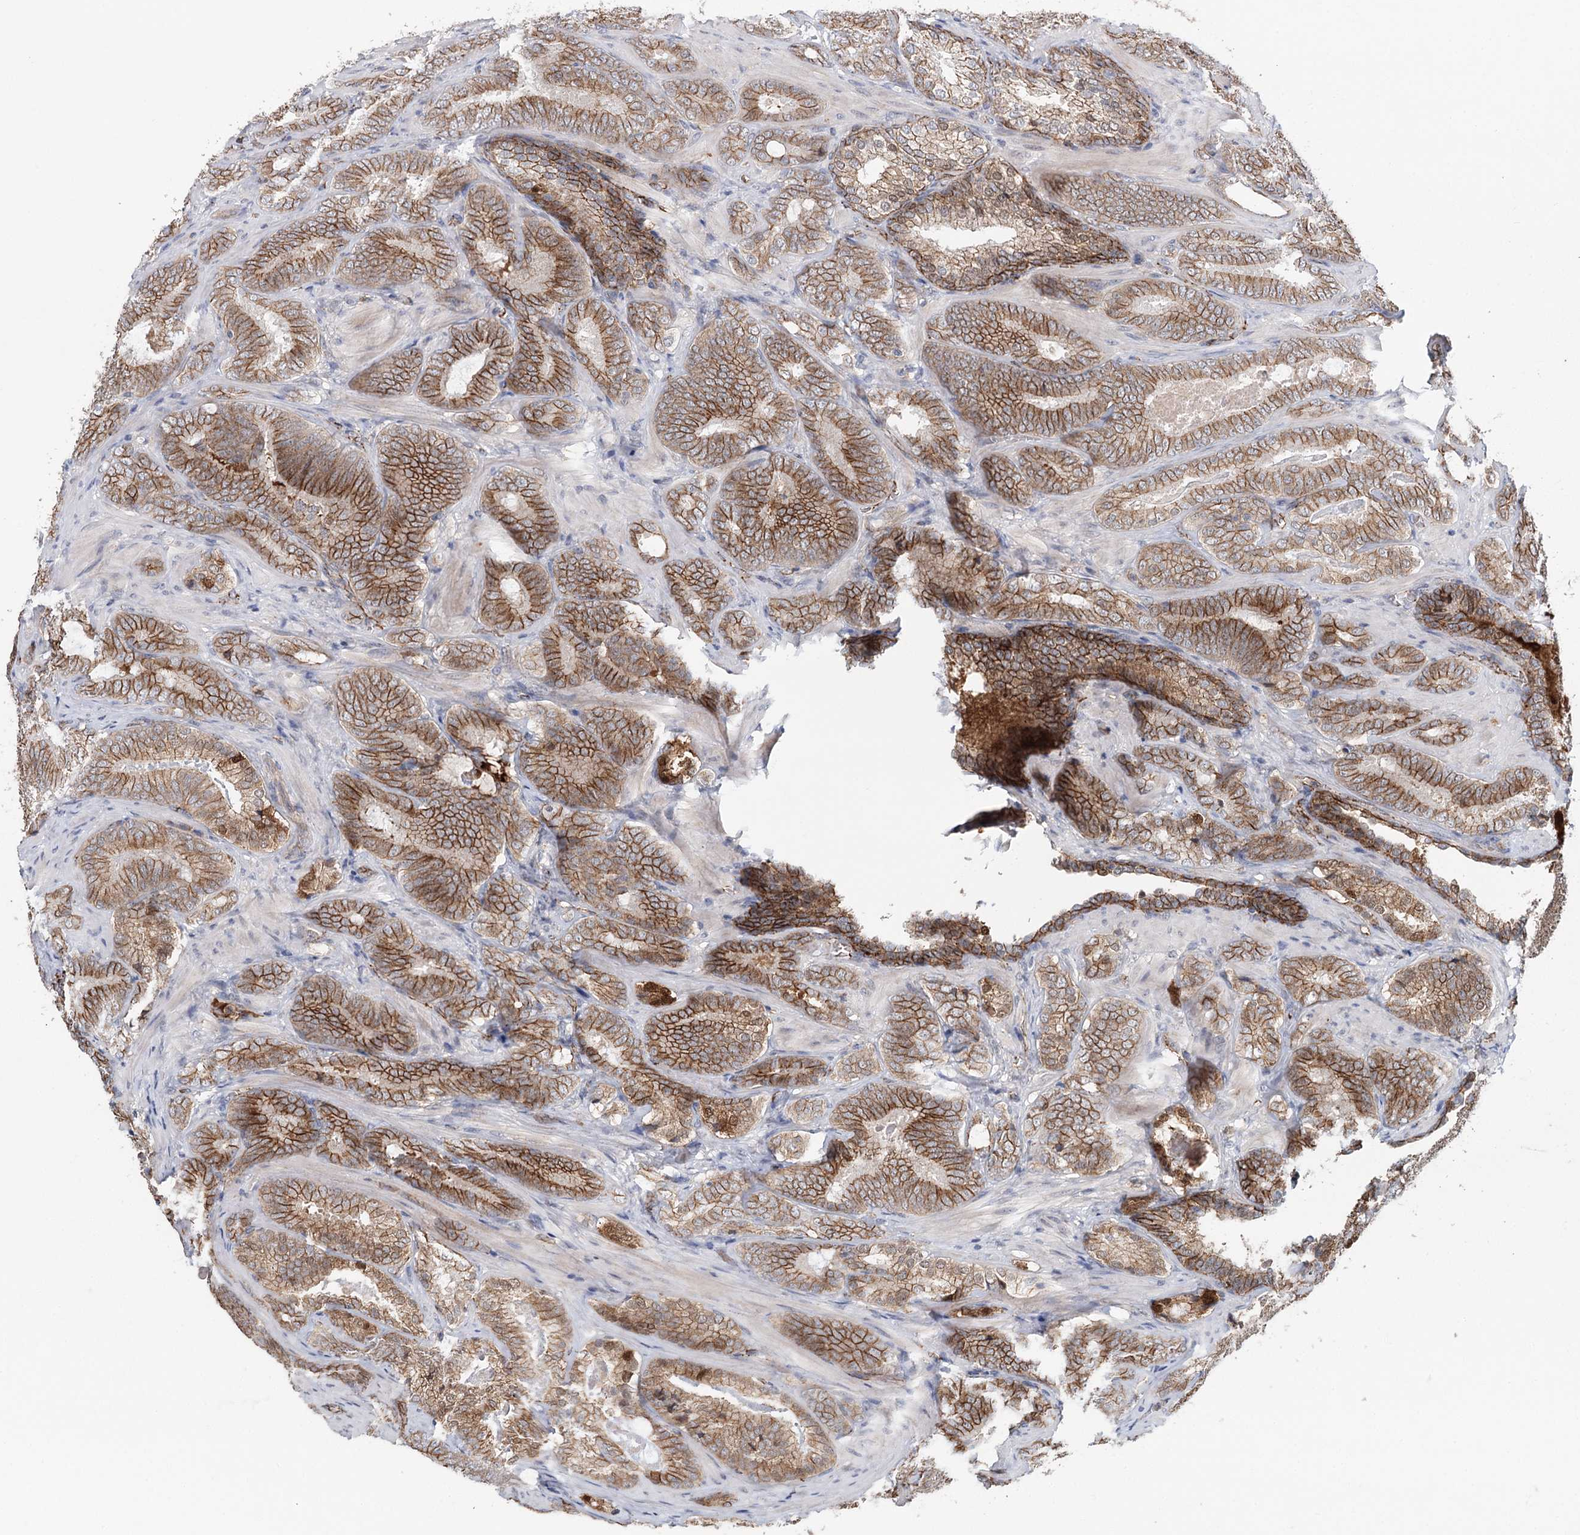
{"staining": {"intensity": "moderate", "quantity": ">75%", "location": "cytoplasmic/membranous"}, "tissue": "prostate cancer", "cell_type": "Tumor cells", "image_type": "cancer", "snomed": [{"axis": "morphology", "description": "Adenocarcinoma, Low grade"}, {"axis": "topography", "description": "Prostate"}], "caption": "A histopathology image of human prostate cancer (adenocarcinoma (low-grade)) stained for a protein demonstrates moderate cytoplasmic/membranous brown staining in tumor cells. The staining was performed using DAB, with brown indicating positive protein expression. Nuclei are stained blue with hematoxylin.", "gene": "PKP4", "patient": {"sex": "male", "age": 60}}